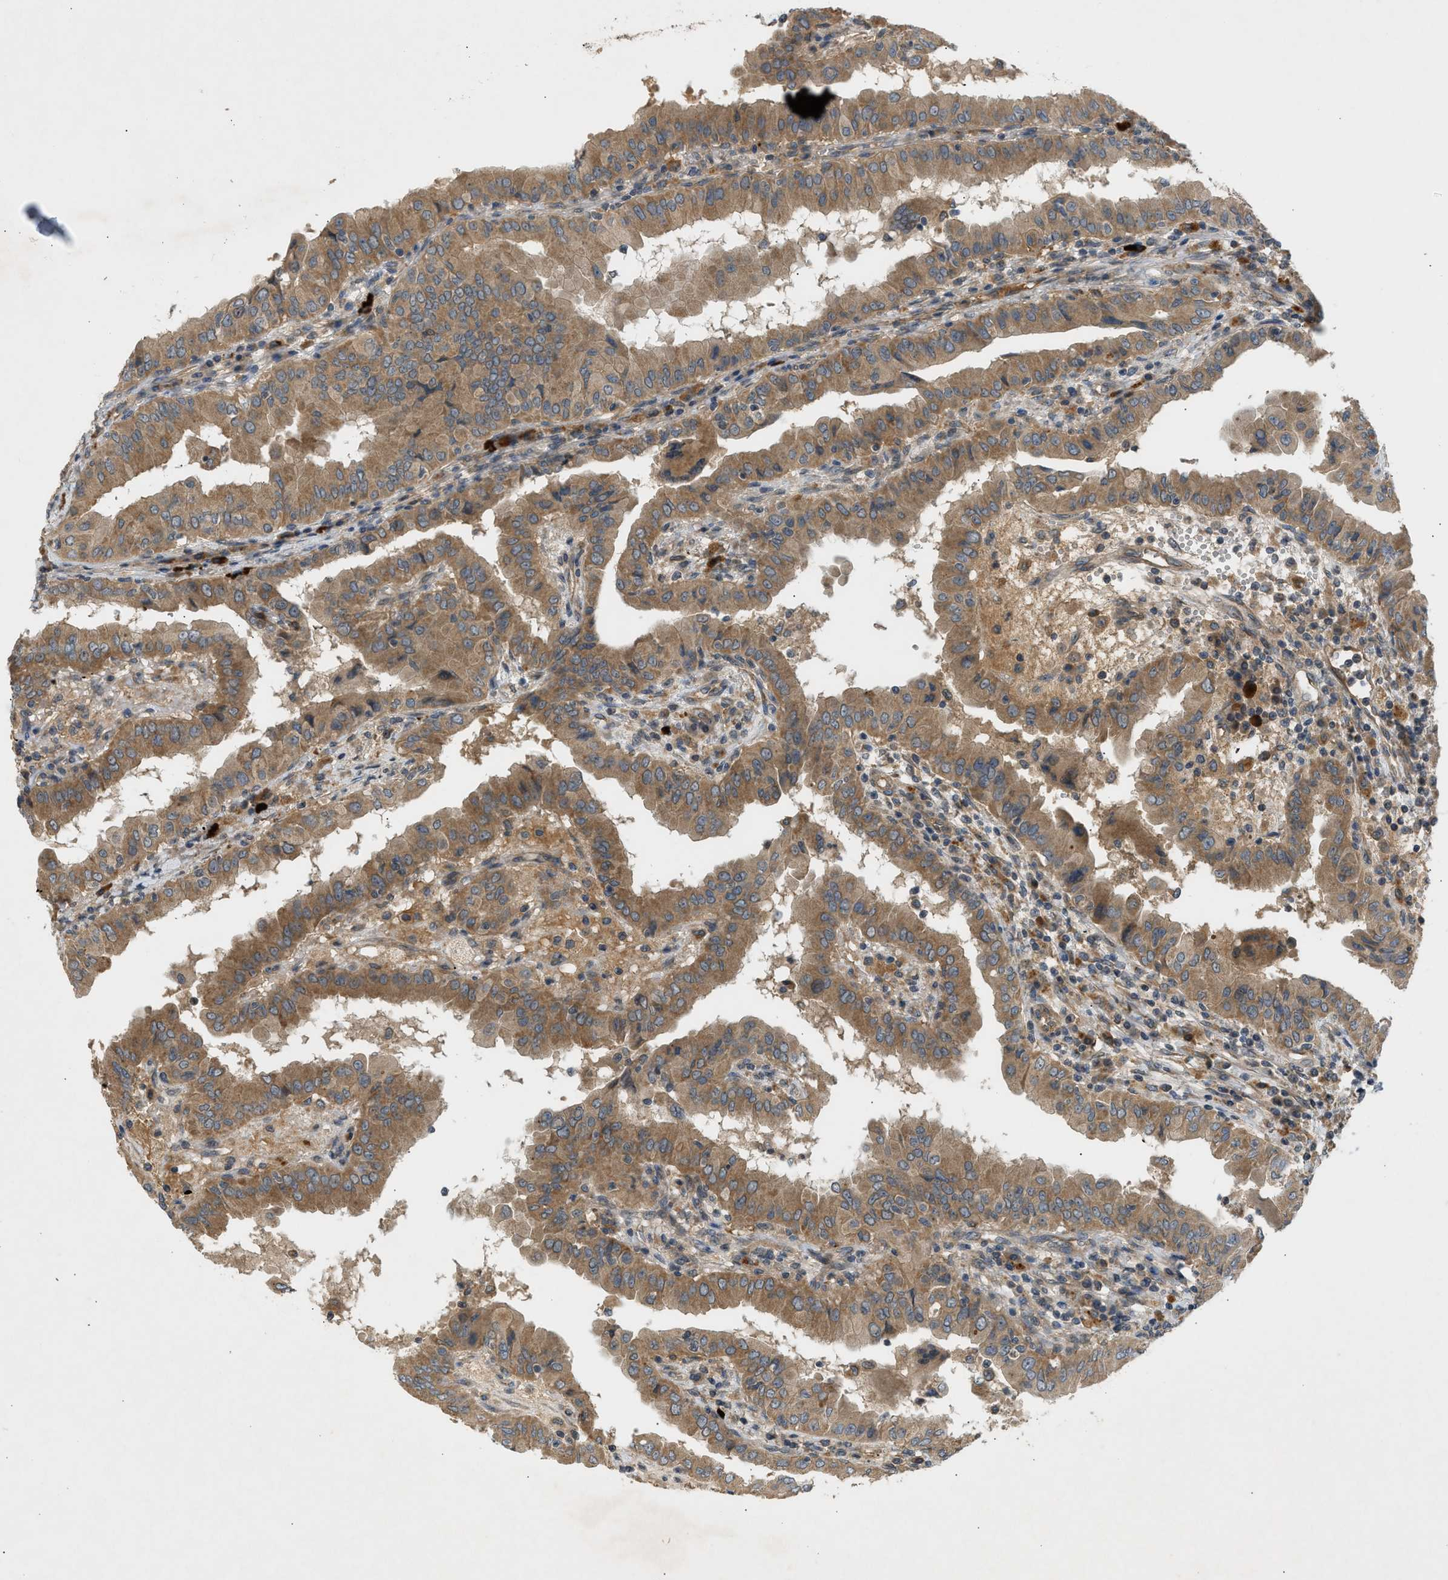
{"staining": {"intensity": "moderate", "quantity": ">75%", "location": "cytoplasmic/membranous"}, "tissue": "thyroid cancer", "cell_type": "Tumor cells", "image_type": "cancer", "snomed": [{"axis": "morphology", "description": "Papillary adenocarcinoma, NOS"}, {"axis": "topography", "description": "Thyroid gland"}], "caption": "A medium amount of moderate cytoplasmic/membranous positivity is present in approximately >75% of tumor cells in thyroid papillary adenocarcinoma tissue.", "gene": "ADCY8", "patient": {"sex": "male", "age": 33}}